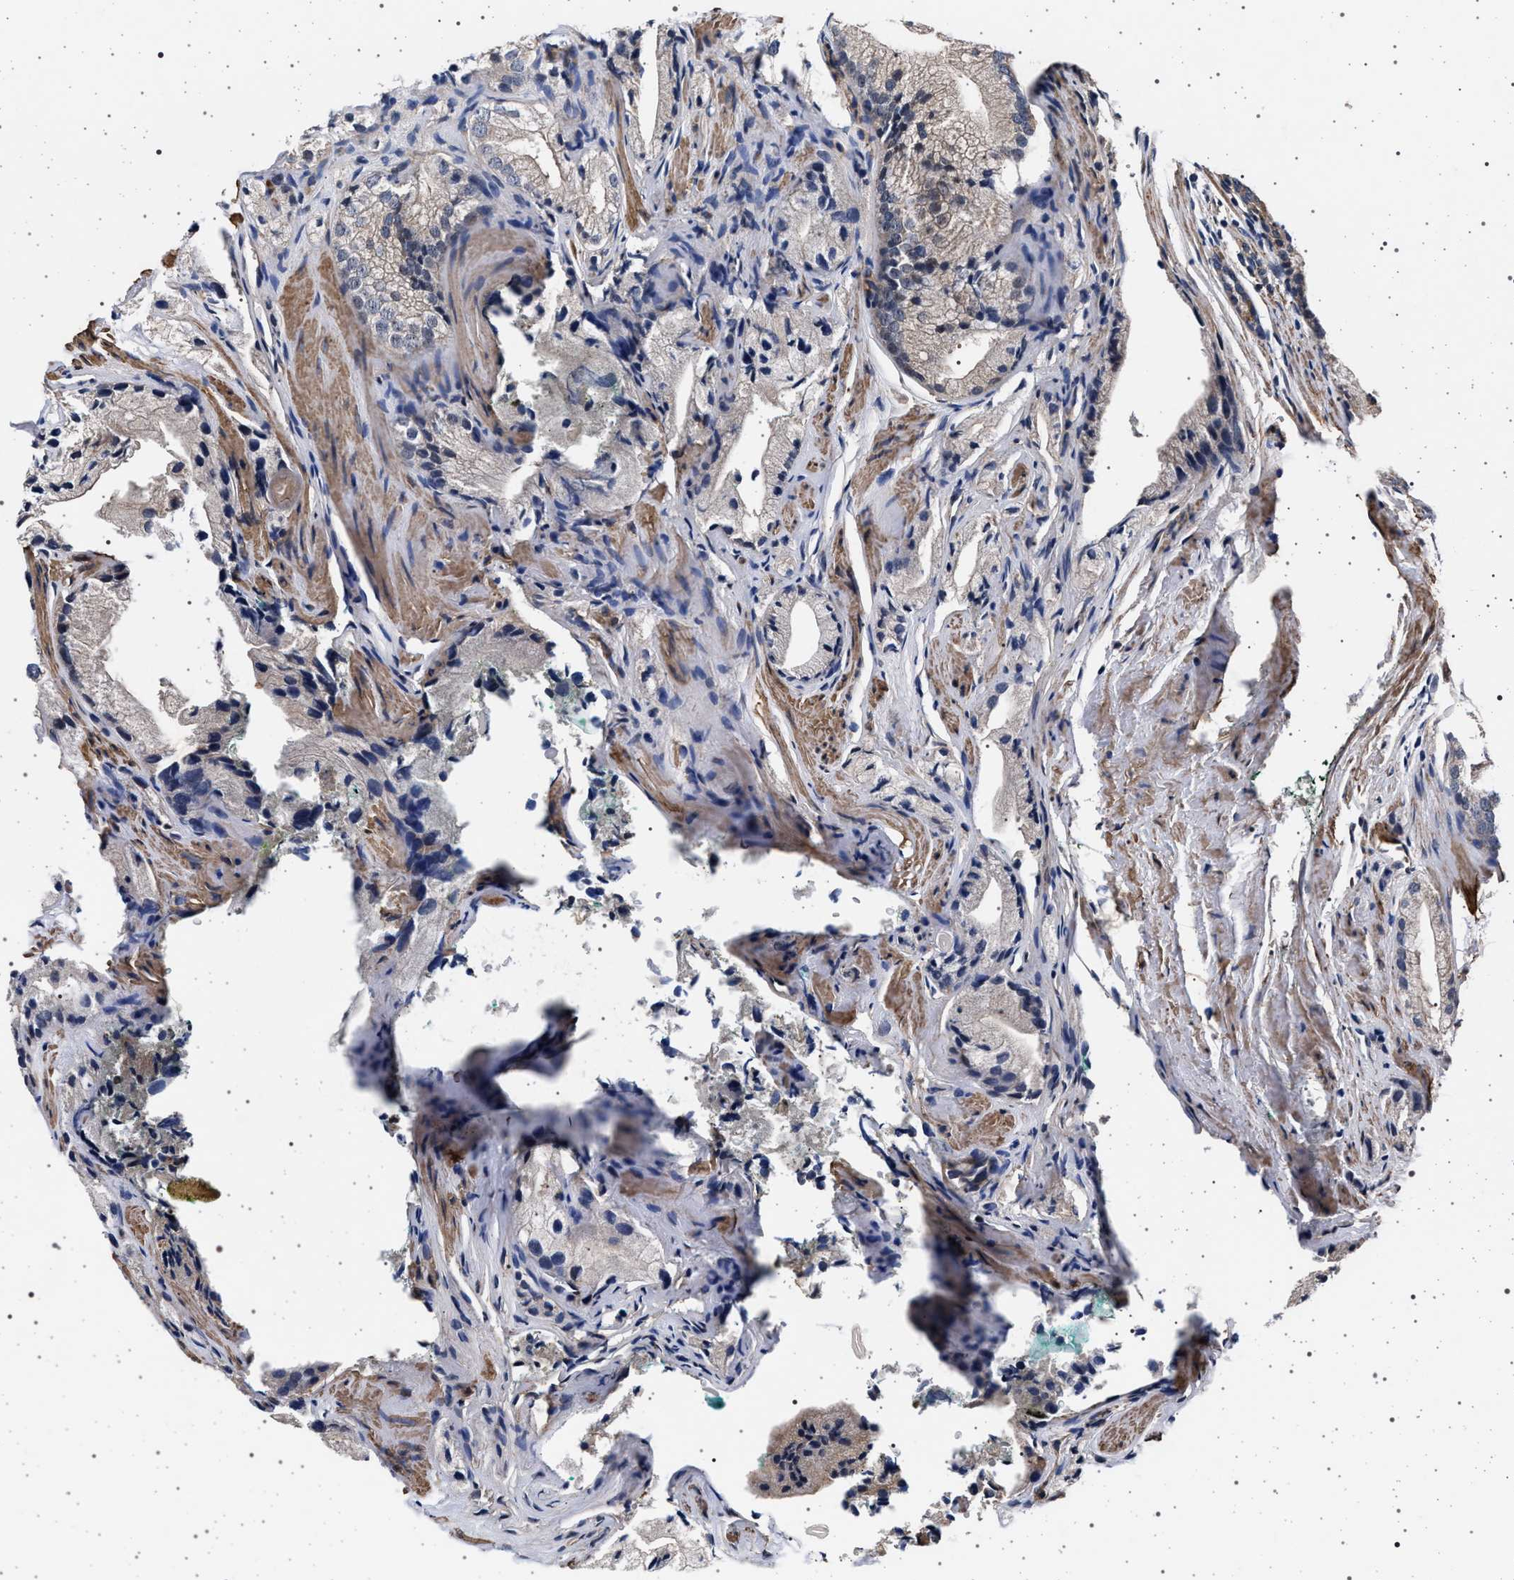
{"staining": {"intensity": "negative", "quantity": "none", "location": "none"}, "tissue": "prostate cancer", "cell_type": "Tumor cells", "image_type": "cancer", "snomed": [{"axis": "morphology", "description": "Adenocarcinoma, Low grade"}, {"axis": "topography", "description": "Prostate"}], "caption": "Immunohistochemistry (IHC) photomicrograph of neoplastic tissue: human prostate cancer stained with DAB (3,3'-diaminobenzidine) displays no significant protein staining in tumor cells.", "gene": "KCNK6", "patient": {"sex": "male", "age": 69}}